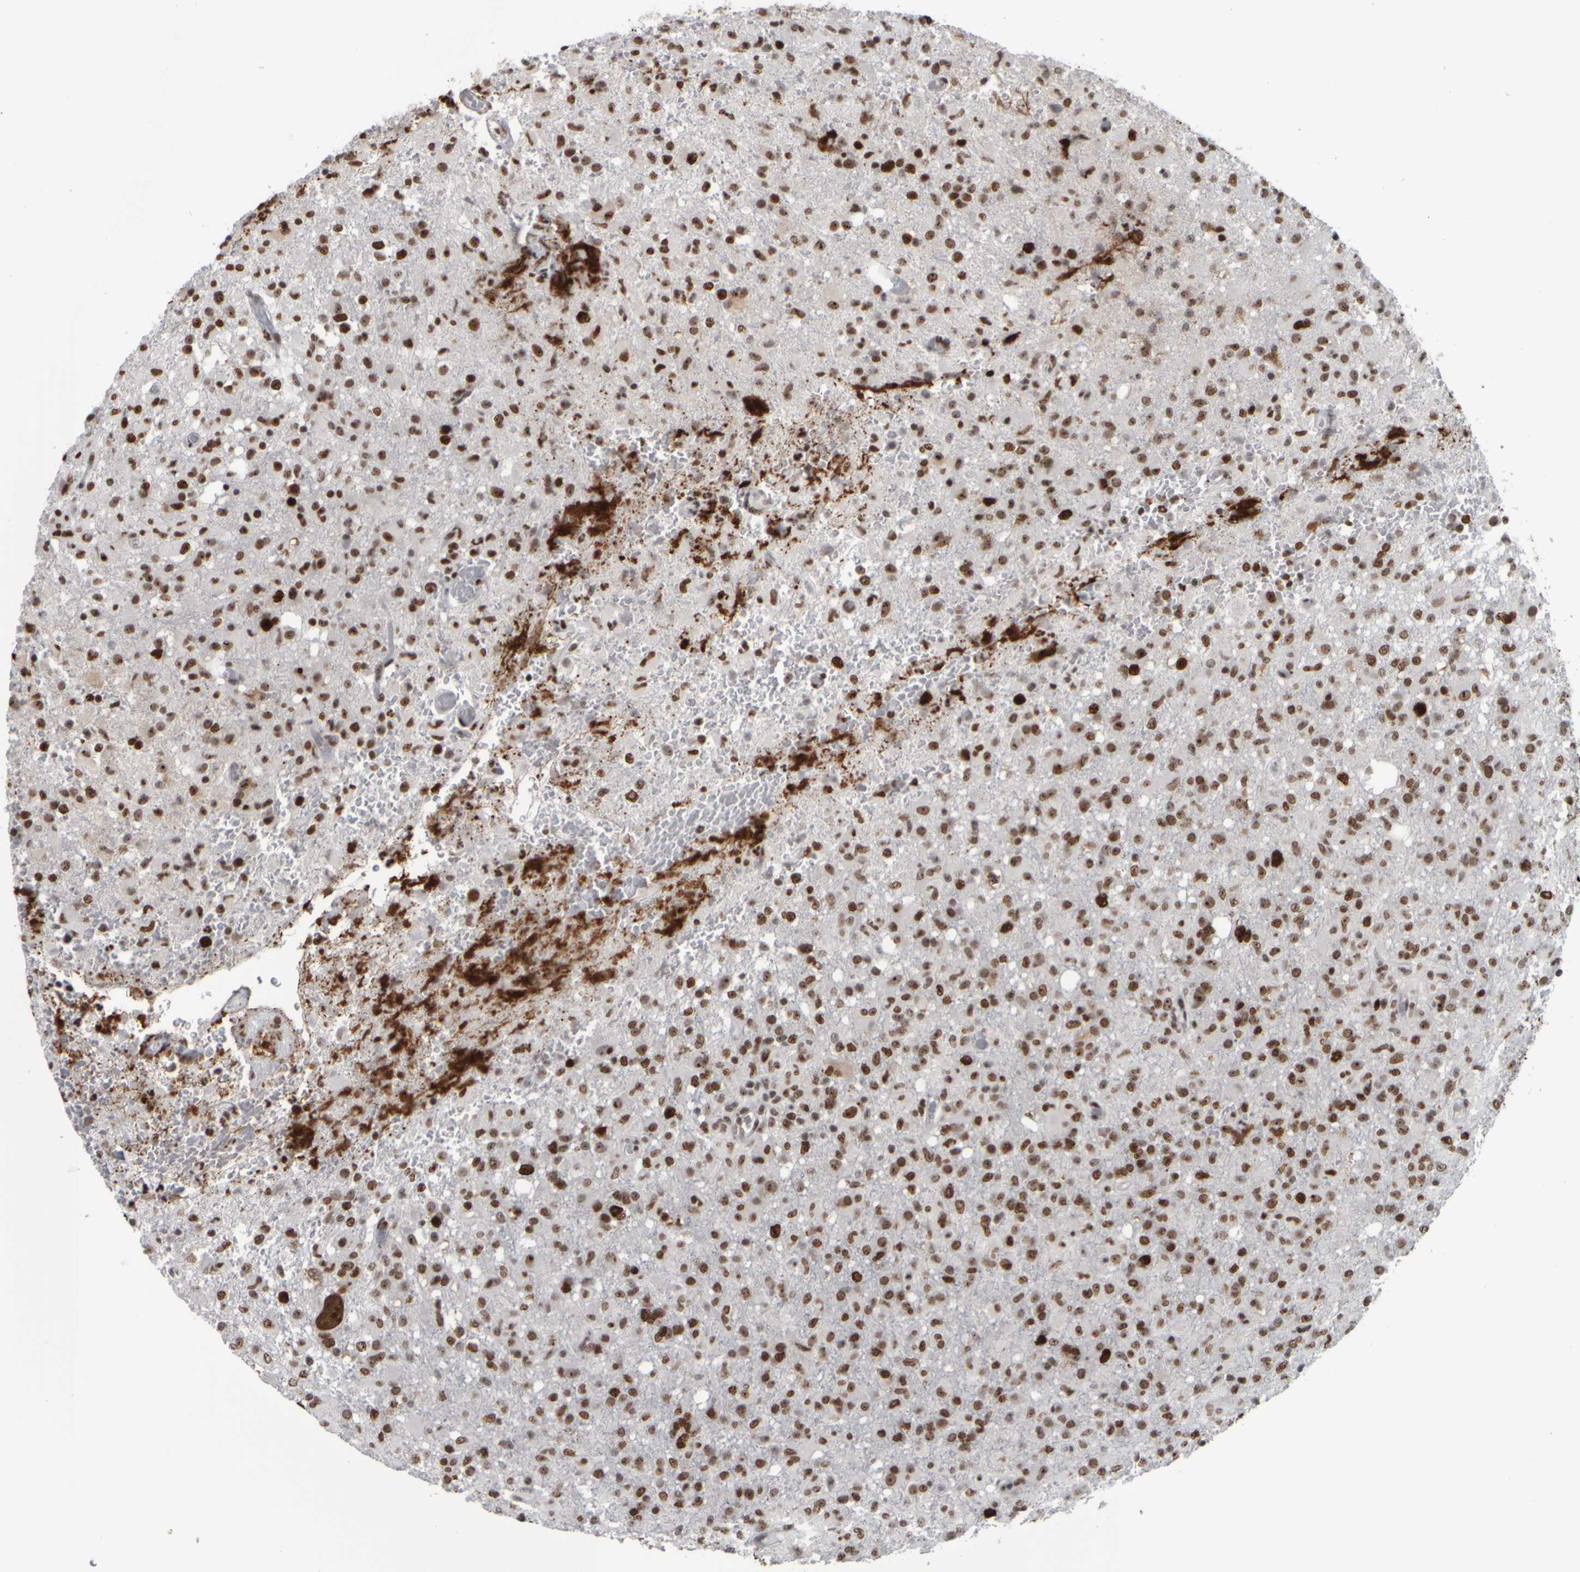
{"staining": {"intensity": "strong", "quantity": ">75%", "location": "nuclear"}, "tissue": "glioma", "cell_type": "Tumor cells", "image_type": "cancer", "snomed": [{"axis": "morphology", "description": "Glioma, malignant, High grade"}, {"axis": "topography", "description": "Brain"}], "caption": "Tumor cells exhibit strong nuclear expression in approximately >75% of cells in glioma.", "gene": "TOP2B", "patient": {"sex": "female", "age": 57}}